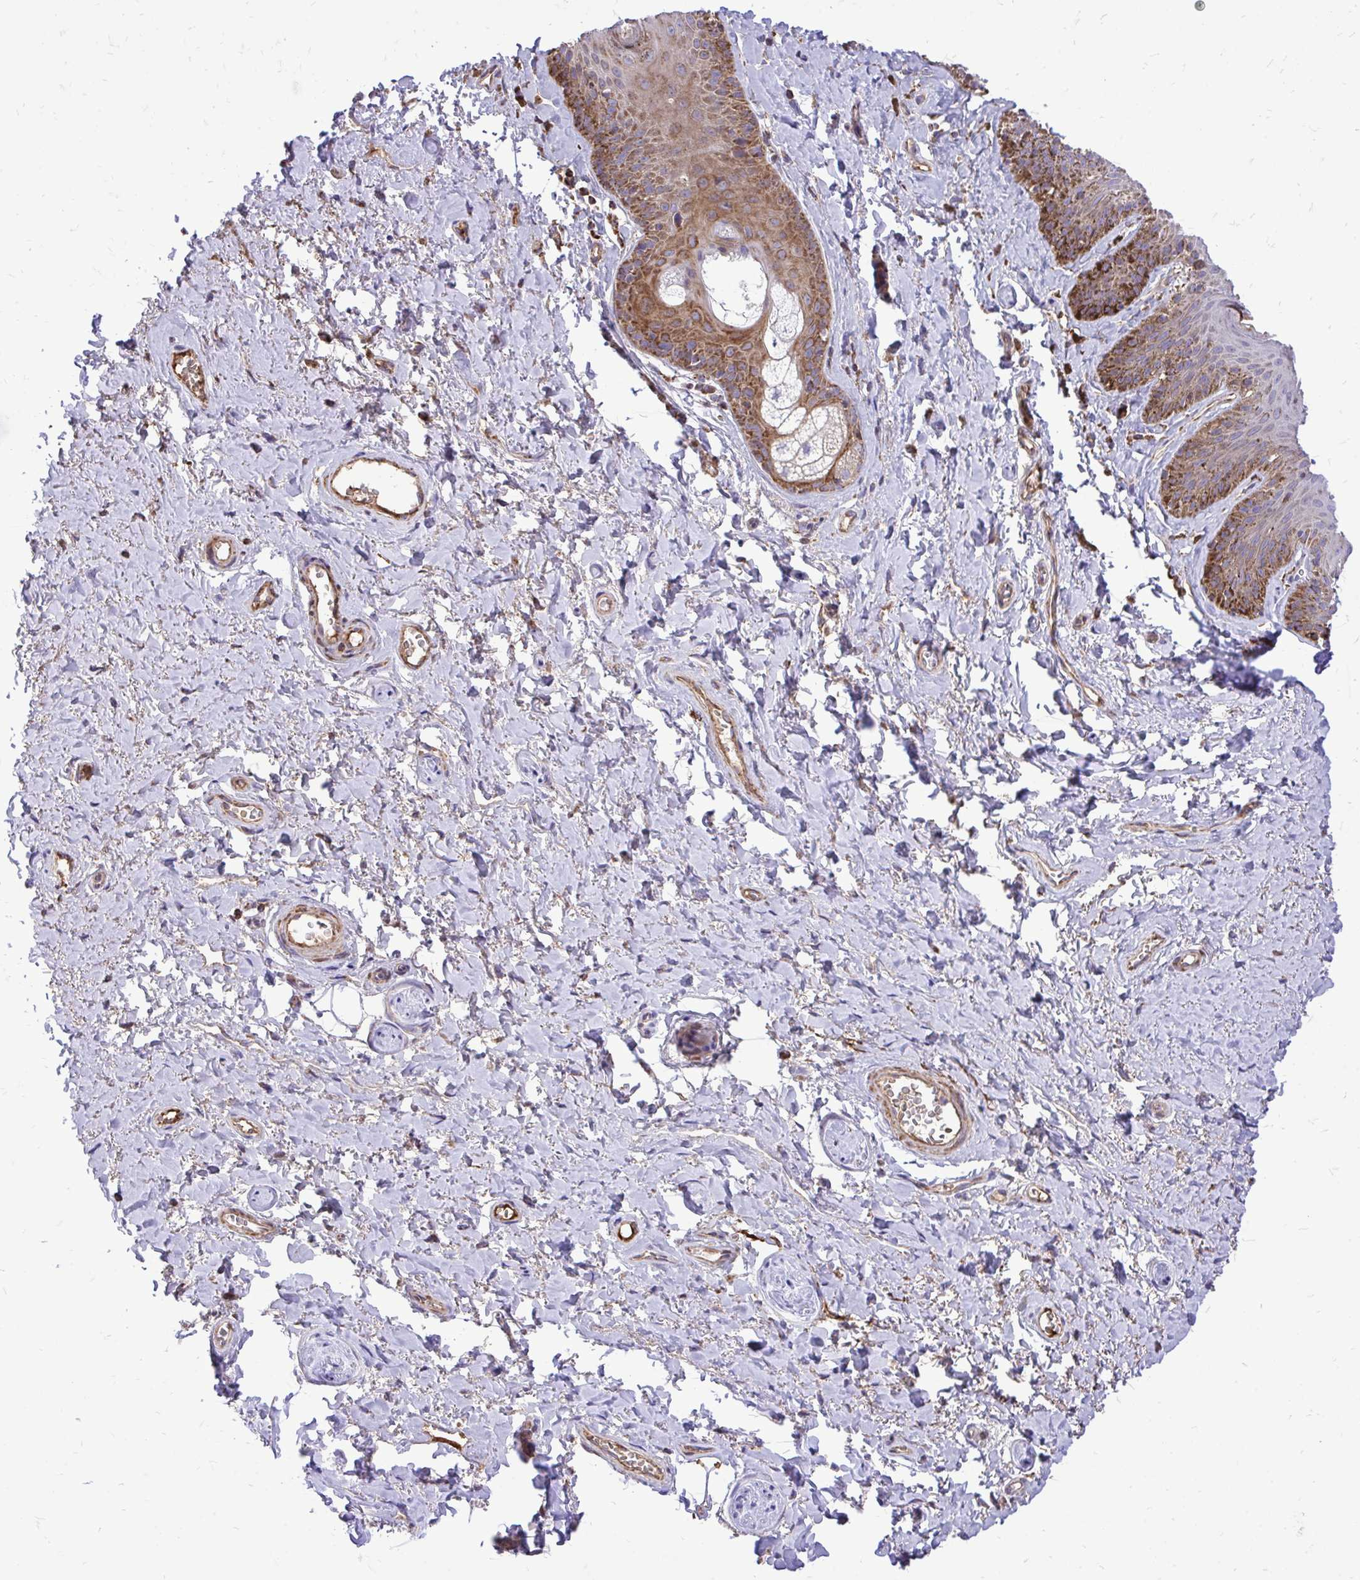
{"staining": {"intensity": "moderate", "quantity": "25%-75%", "location": "cytoplasmic/membranous"}, "tissue": "skin", "cell_type": "Epidermal cells", "image_type": "normal", "snomed": [{"axis": "morphology", "description": "Normal tissue, NOS"}, {"axis": "topography", "description": "Vulva"}, {"axis": "topography", "description": "Peripheral nerve tissue"}], "caption": "The photomicrograph displays a brown stain indicating the presence of a protein in the cytoplasmic/membranous of epidermal cells in skin.", "gene": "ATP13A2", "patient": {"sex": "female", "age": 66}}